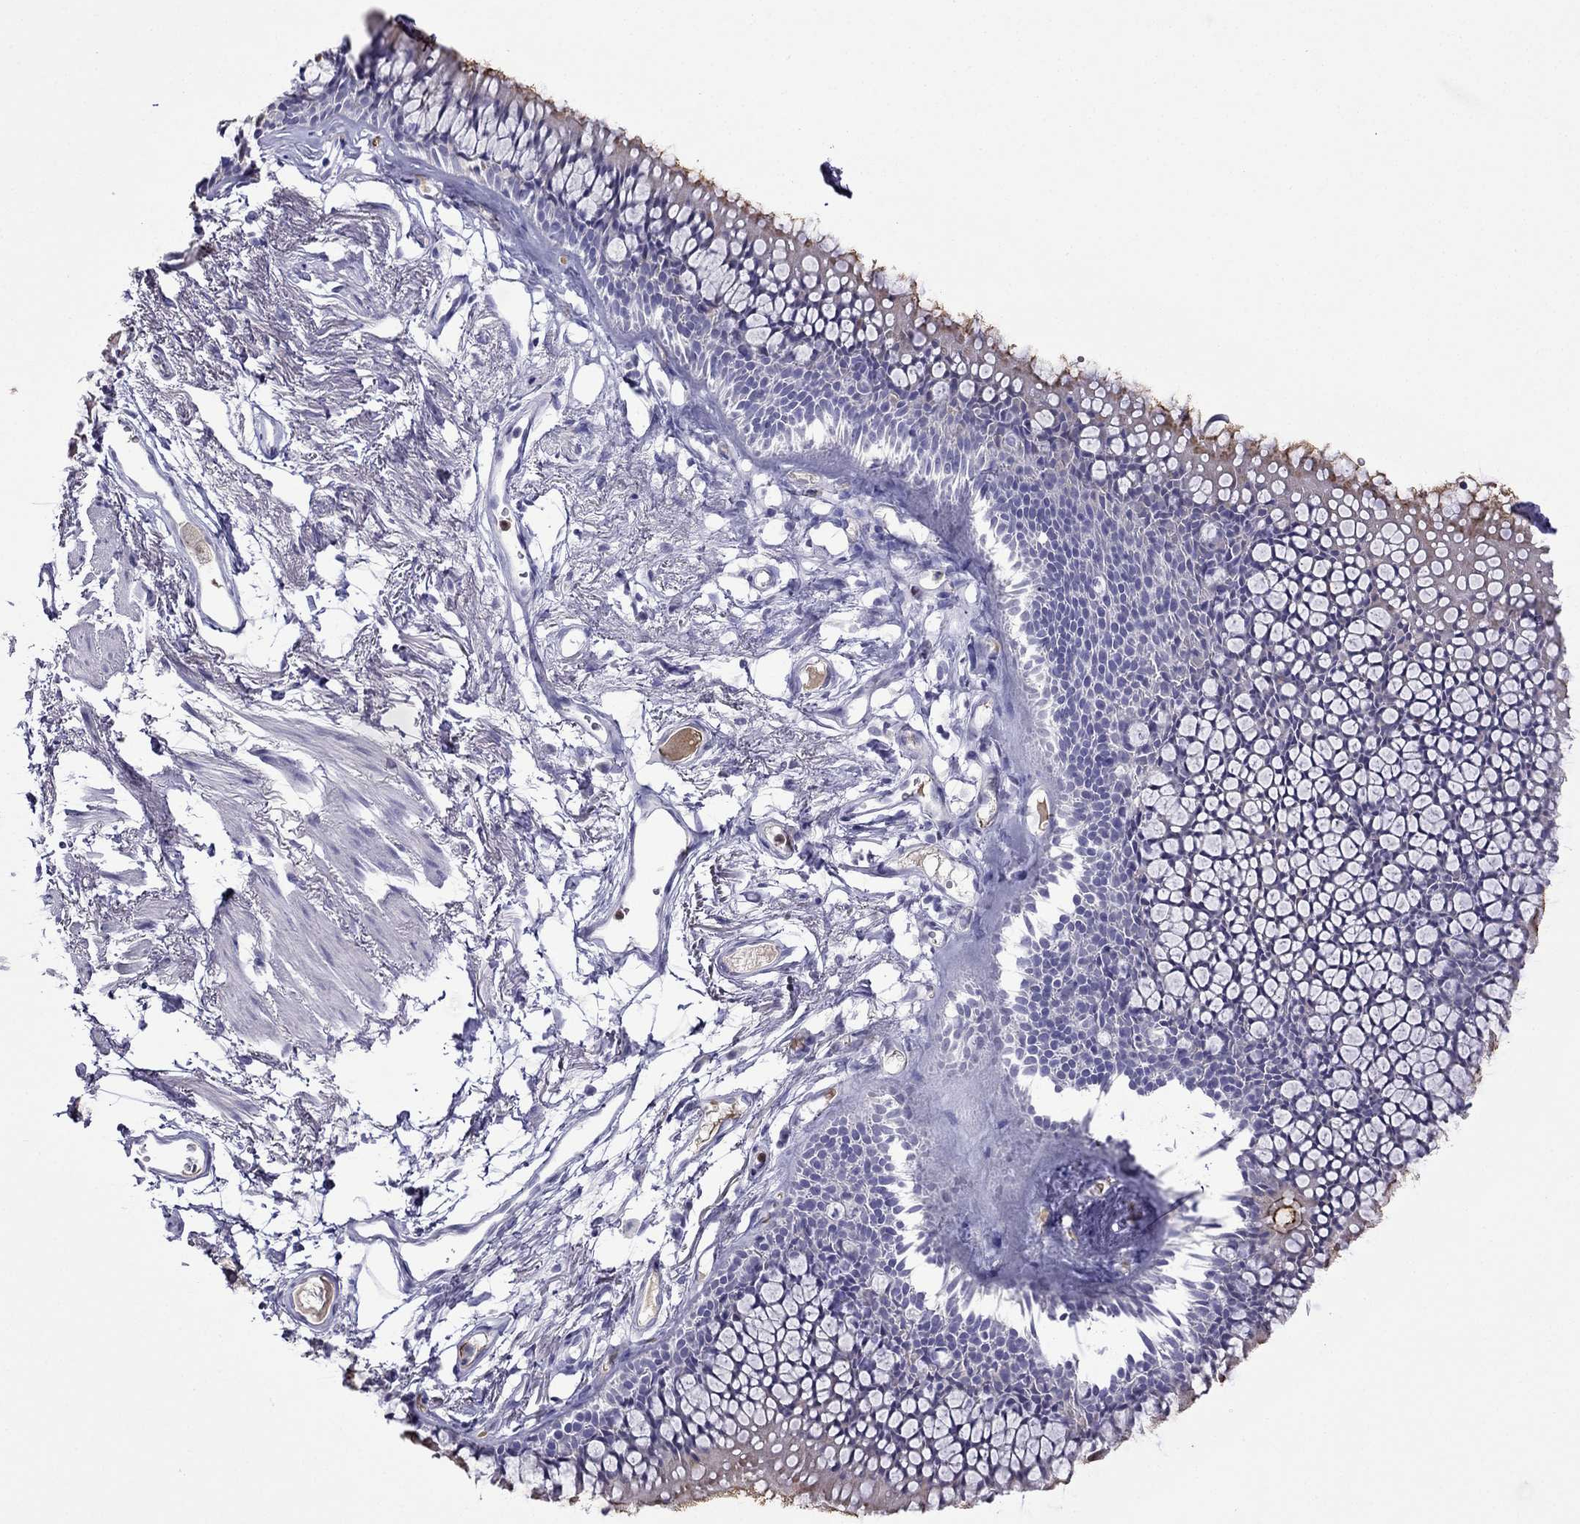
{"staining": {"intensity": "negative", "quantity": "none", "location": "none"}, "tissue": "adipose tissue", "cell_type": "Adipocytes", "image_type": "normal", "snomed": [{"axis": "morphology", "description": "Normal tissue, NOS"}, {"axis": "topography", "description": "Cartilage tissue"}, {"axis": "topography", "description": "Bronchus"}], "caption": "The histopathology image exhibits no staining of adipocytes in benign adipose tissue.", "gene": "CDHR4", "patient": {"sex": "female", "age": 79}}